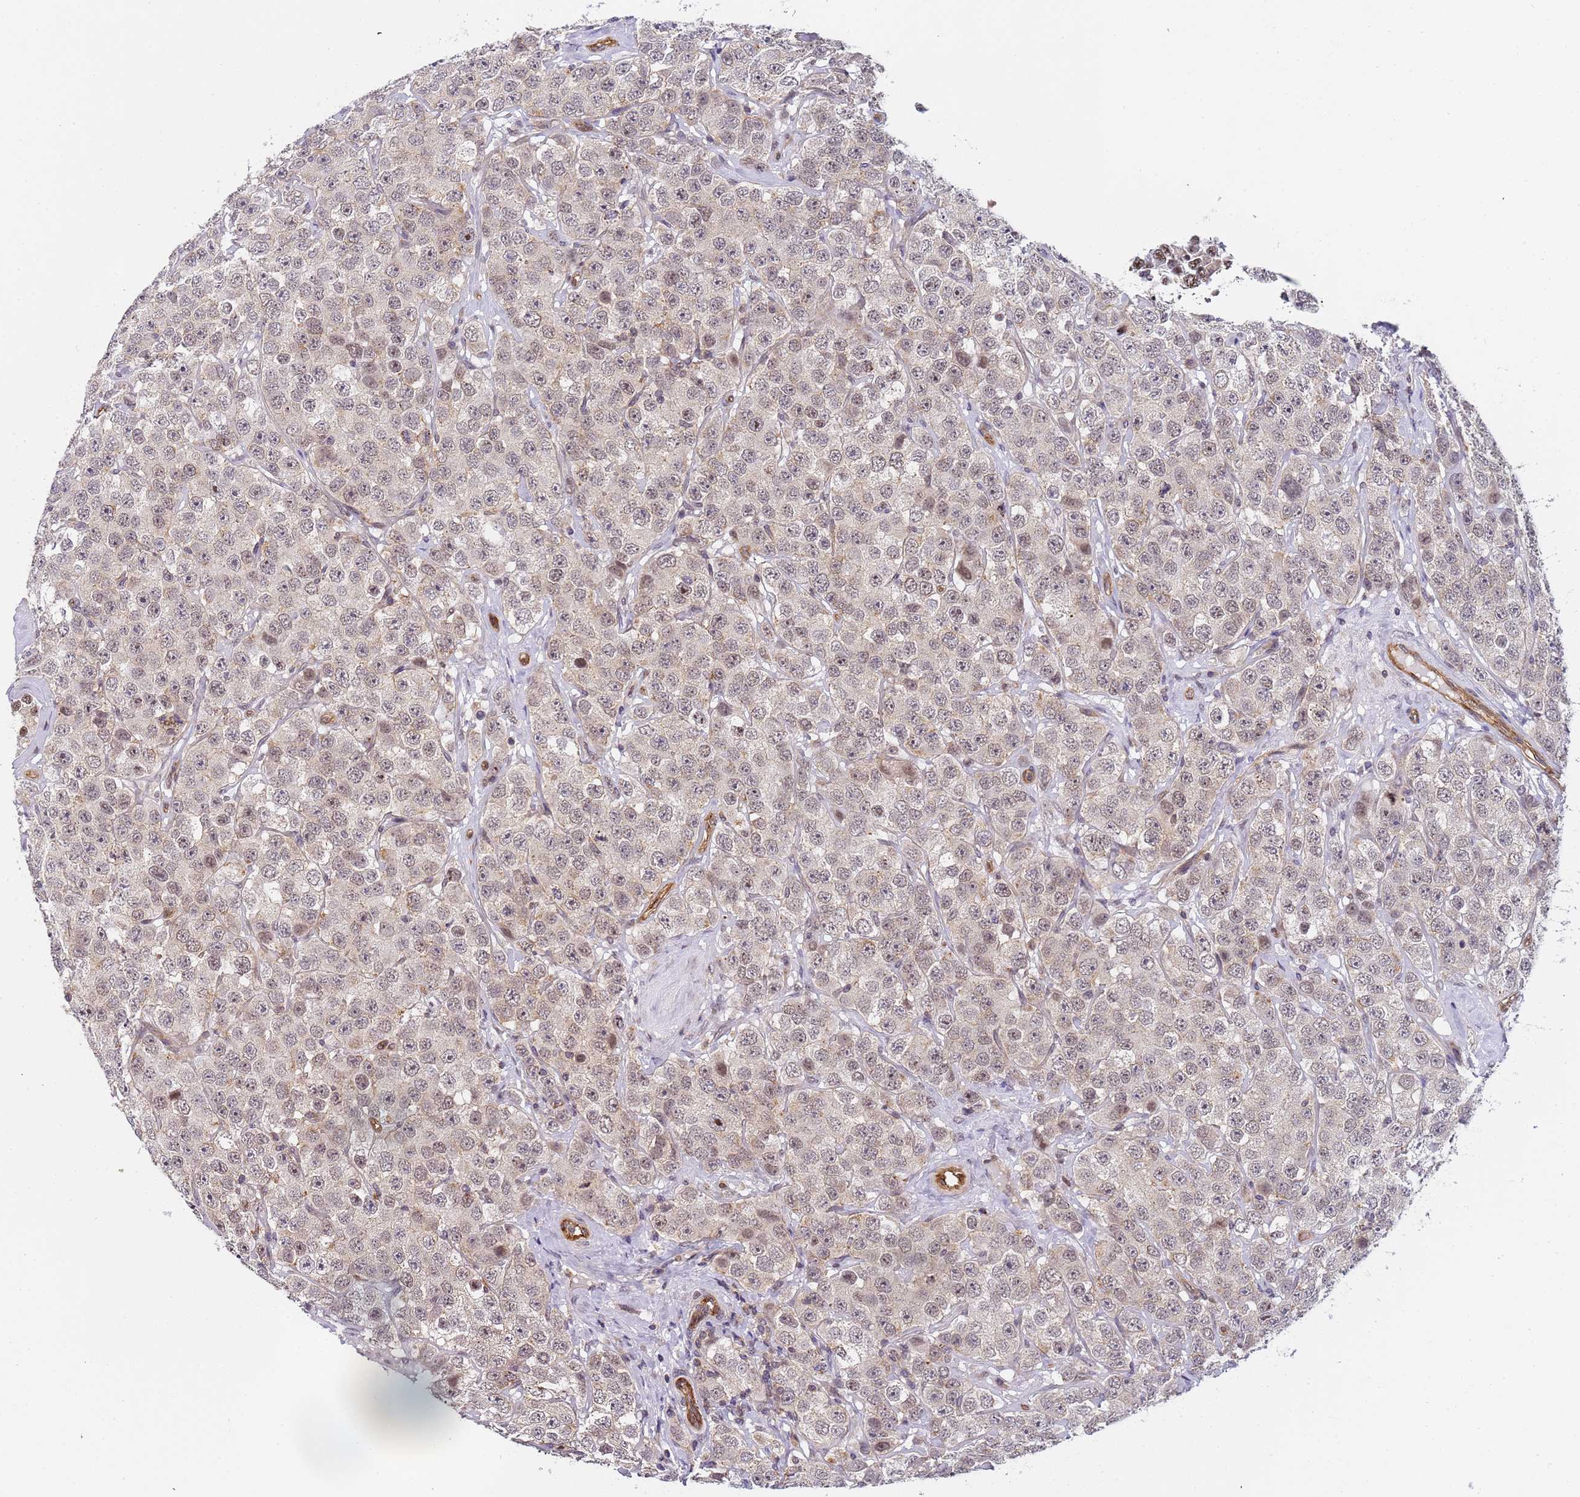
{"staining": {"intensity": "weak", "quantity": "<25%", "location": "nuclear"}, "tissue": "testis cancer", "cell_type": "Tumor cells", "image_type": "cancer", "snomed": [{"axis": "morphology", "description": "Seminoma, NOS"}, {"axis": "topography", "description": "Testis"}], "caption": "Protein analysis of testis cancer demonstrates no significant positivity in tumor cells. (DAB (3,3'-diaminobenzidine) immunohistochemistry (IHC) visualized using brightfield microscopy, high magnification).", "gene": "EMC2", "patient": {"sex": "male", "age": 28}}